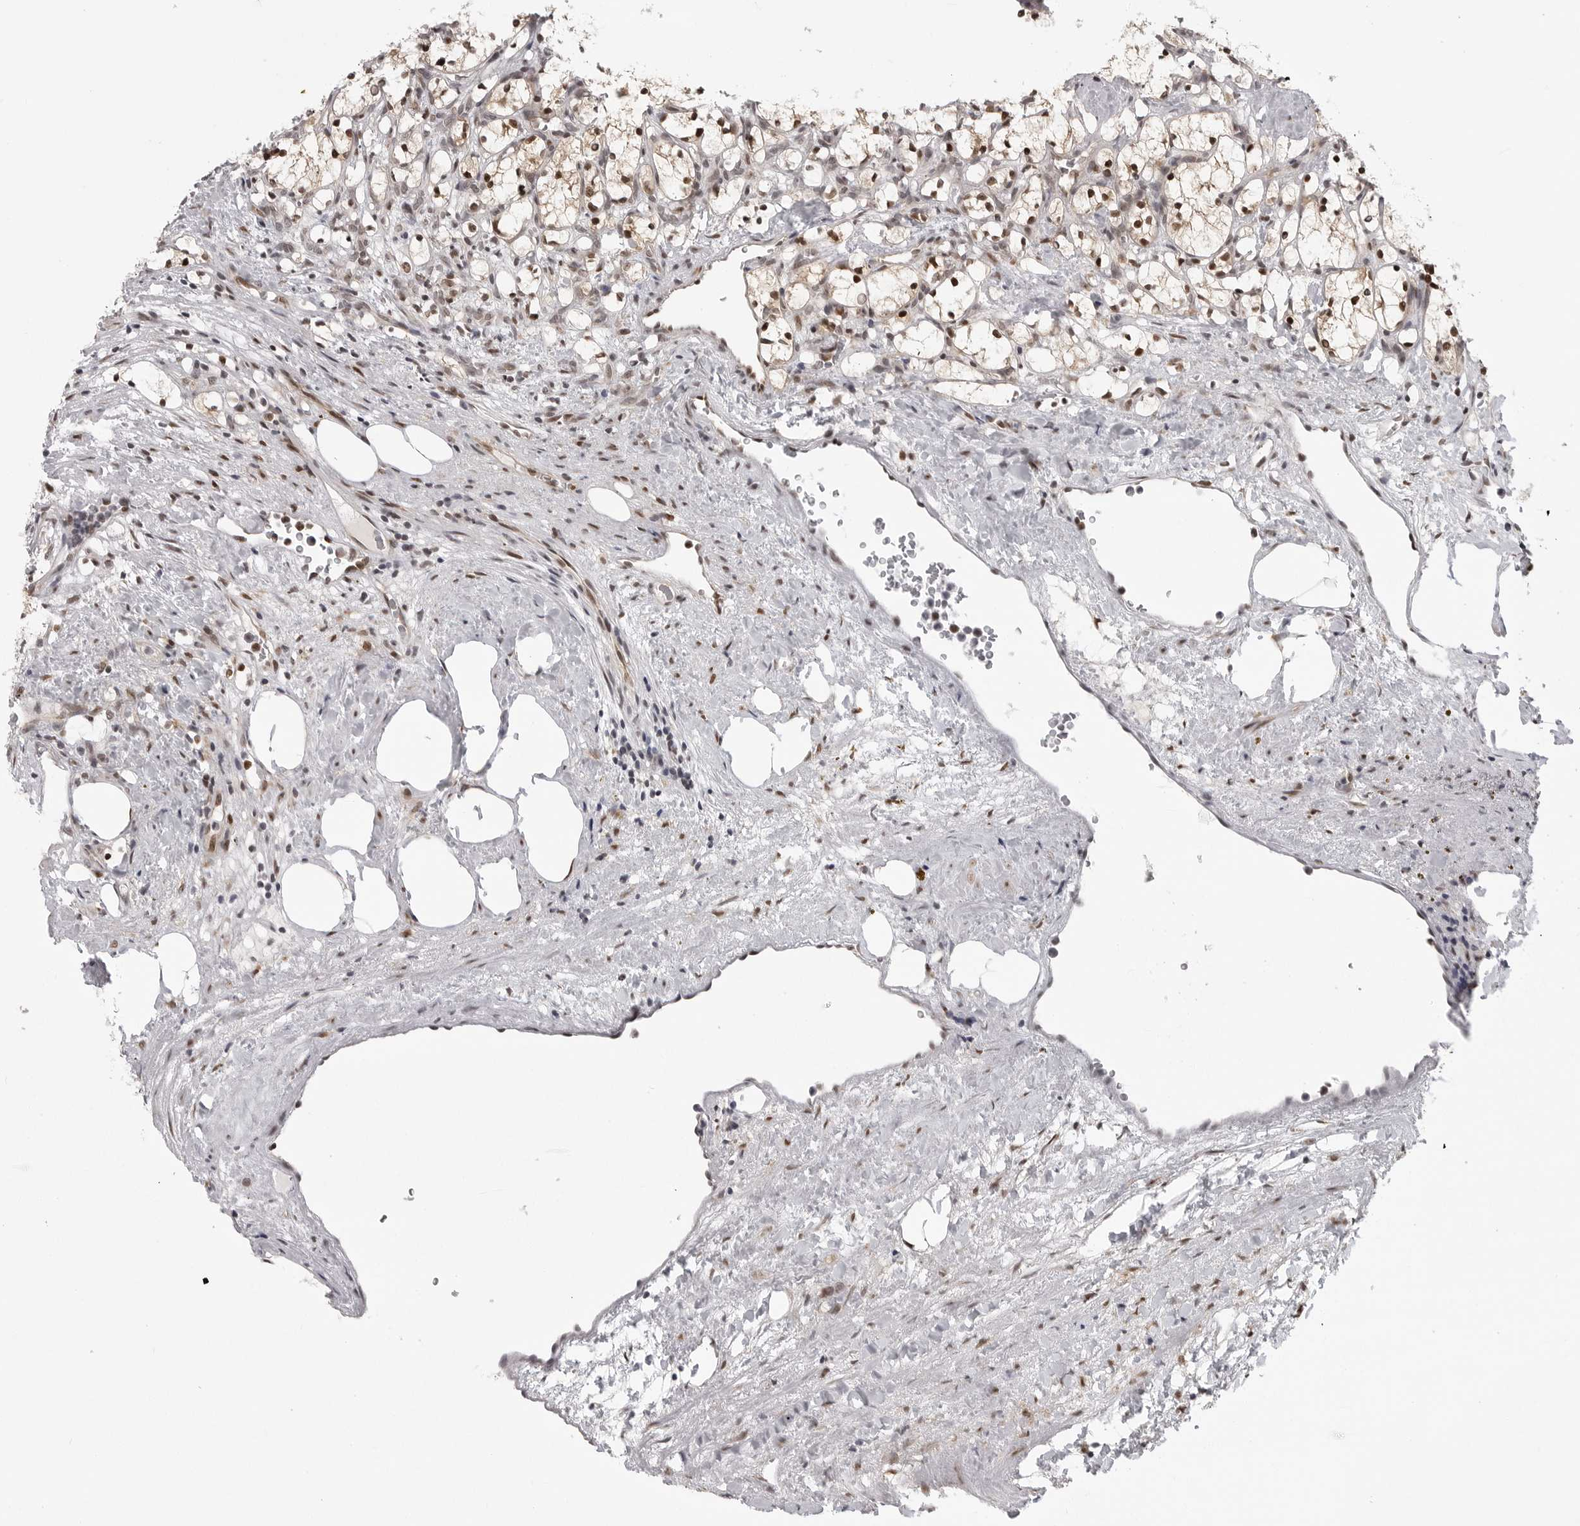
{"staining": {"intensity": "moderate", "quantity": ">75%", "location": "nuclear"}, "tissue": "renal cancer", "cell_type": "Tumor cells", "image_type": "cancer", "snomed": [{"axis": "morphology", "description": "Adenocarcinoma, NOS"}, {"axis": "topography", "description": "Kidney"}], "caption": "An image showing moderate nuclear expression in approximately >75% of tumor cells in renal adenocarcinoma, as visualized by brown immunohistochemical staining.", "gene": "PRDM10", "patient": {"sex": "female", "age": 69}}